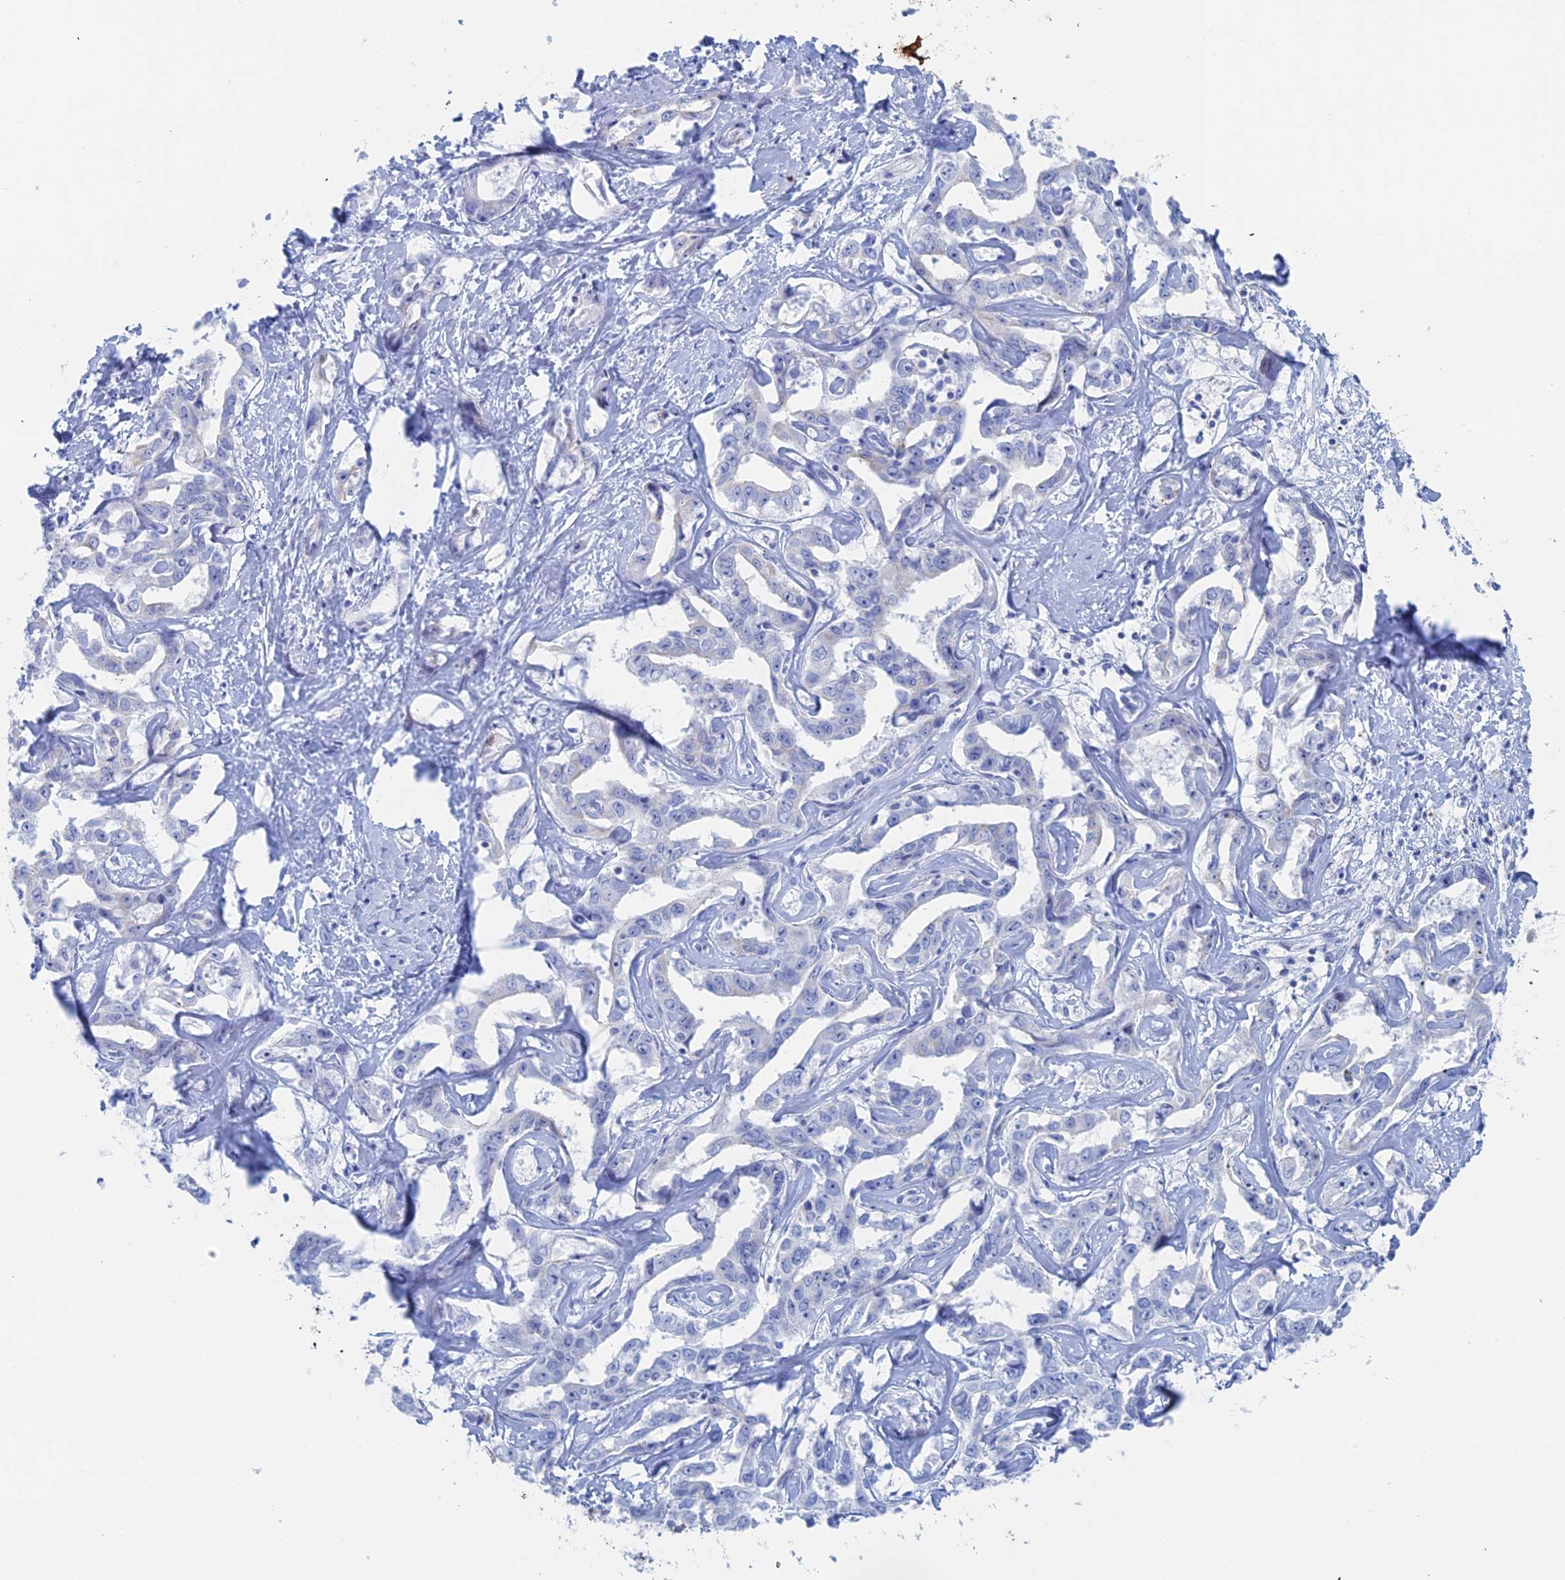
{"staining": {"intensity": "negative", "quantity": "none", "location": "none"}, "tissue": "liver cancer", "cell_type": "Tumor cells", "image_type": "cancer", "snomed": [{"axis": "morphology", "description": "Cholangiocarcinoma"}, {"axis": "topography", "description": "Liver"}], "caption": "High magnification brightfield microscopy of liver cancer (cholangiocarcinoma) stained with DAB (3,3'-diaminobenzidine) (brown) and counterstained with hematoxylin (blue): tumor cells show no significant positivity.", "gene": "IL7", "patient": {"sex": "male", "age": 59}}